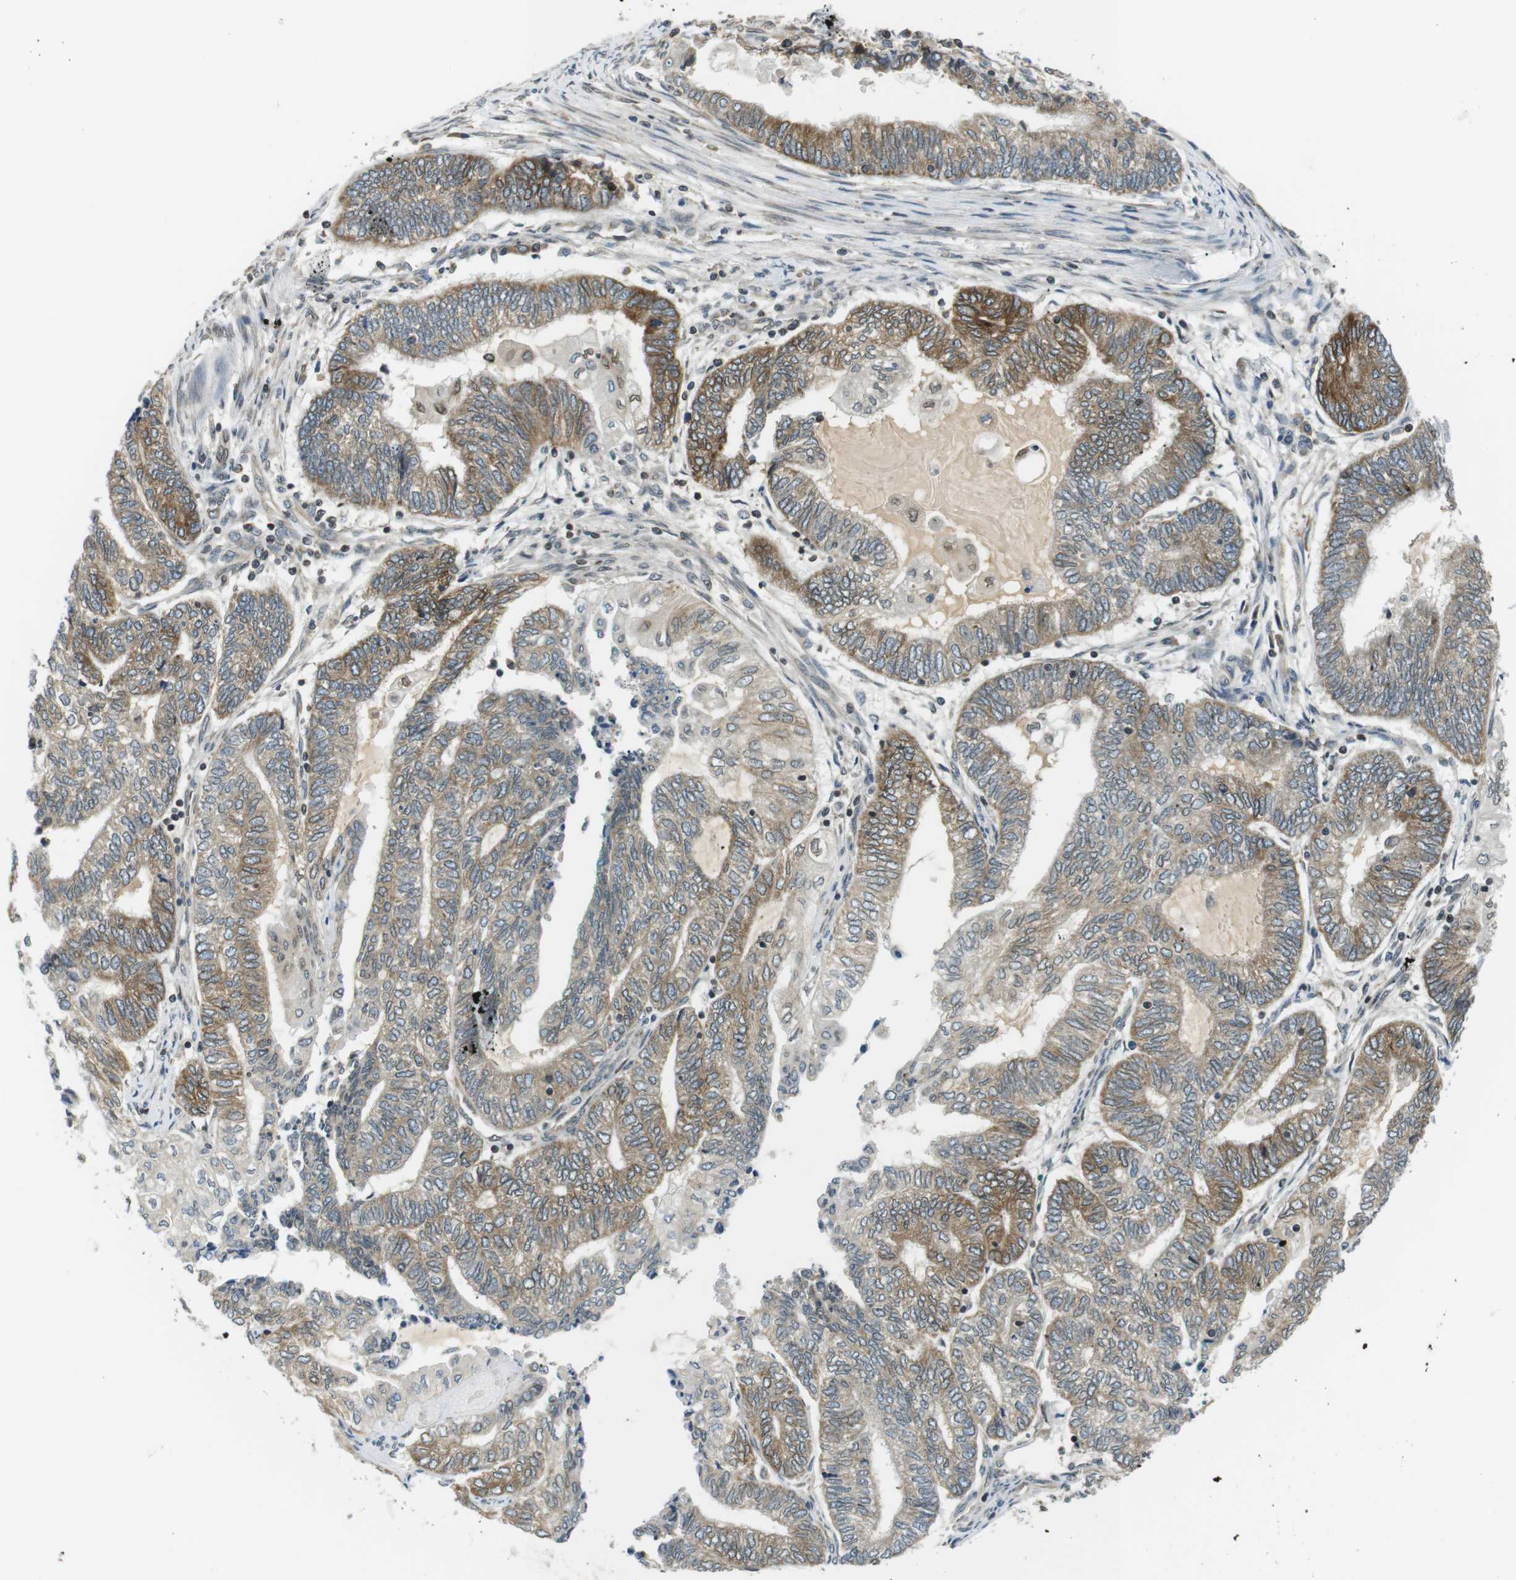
{"staining": {"intensity": "moderate", "quantity": "<25%", "location": "cytoplasmic/membranous"}, "tissue": "endometrial cancer", "cell_type": "Tumor cells", "image_type": "cancer", "snomed": [{"axis": "morphology", "description": "Adenocarcinoma, NOS"}, {"axis": "topography", "description": "Uterus"}, {"axis": "topography", "description": "Endometrium"}], "caption": "Tumor cells reveal moderate cytoplasmic/membranous expression in approximately <25% of cells in adenocarcinoma (endometrial). (brown staining indicates protein expression, while blue staining denotes nuclei).", "gene": "TMX4", "patient": {"sex": "female", "age": 70}}